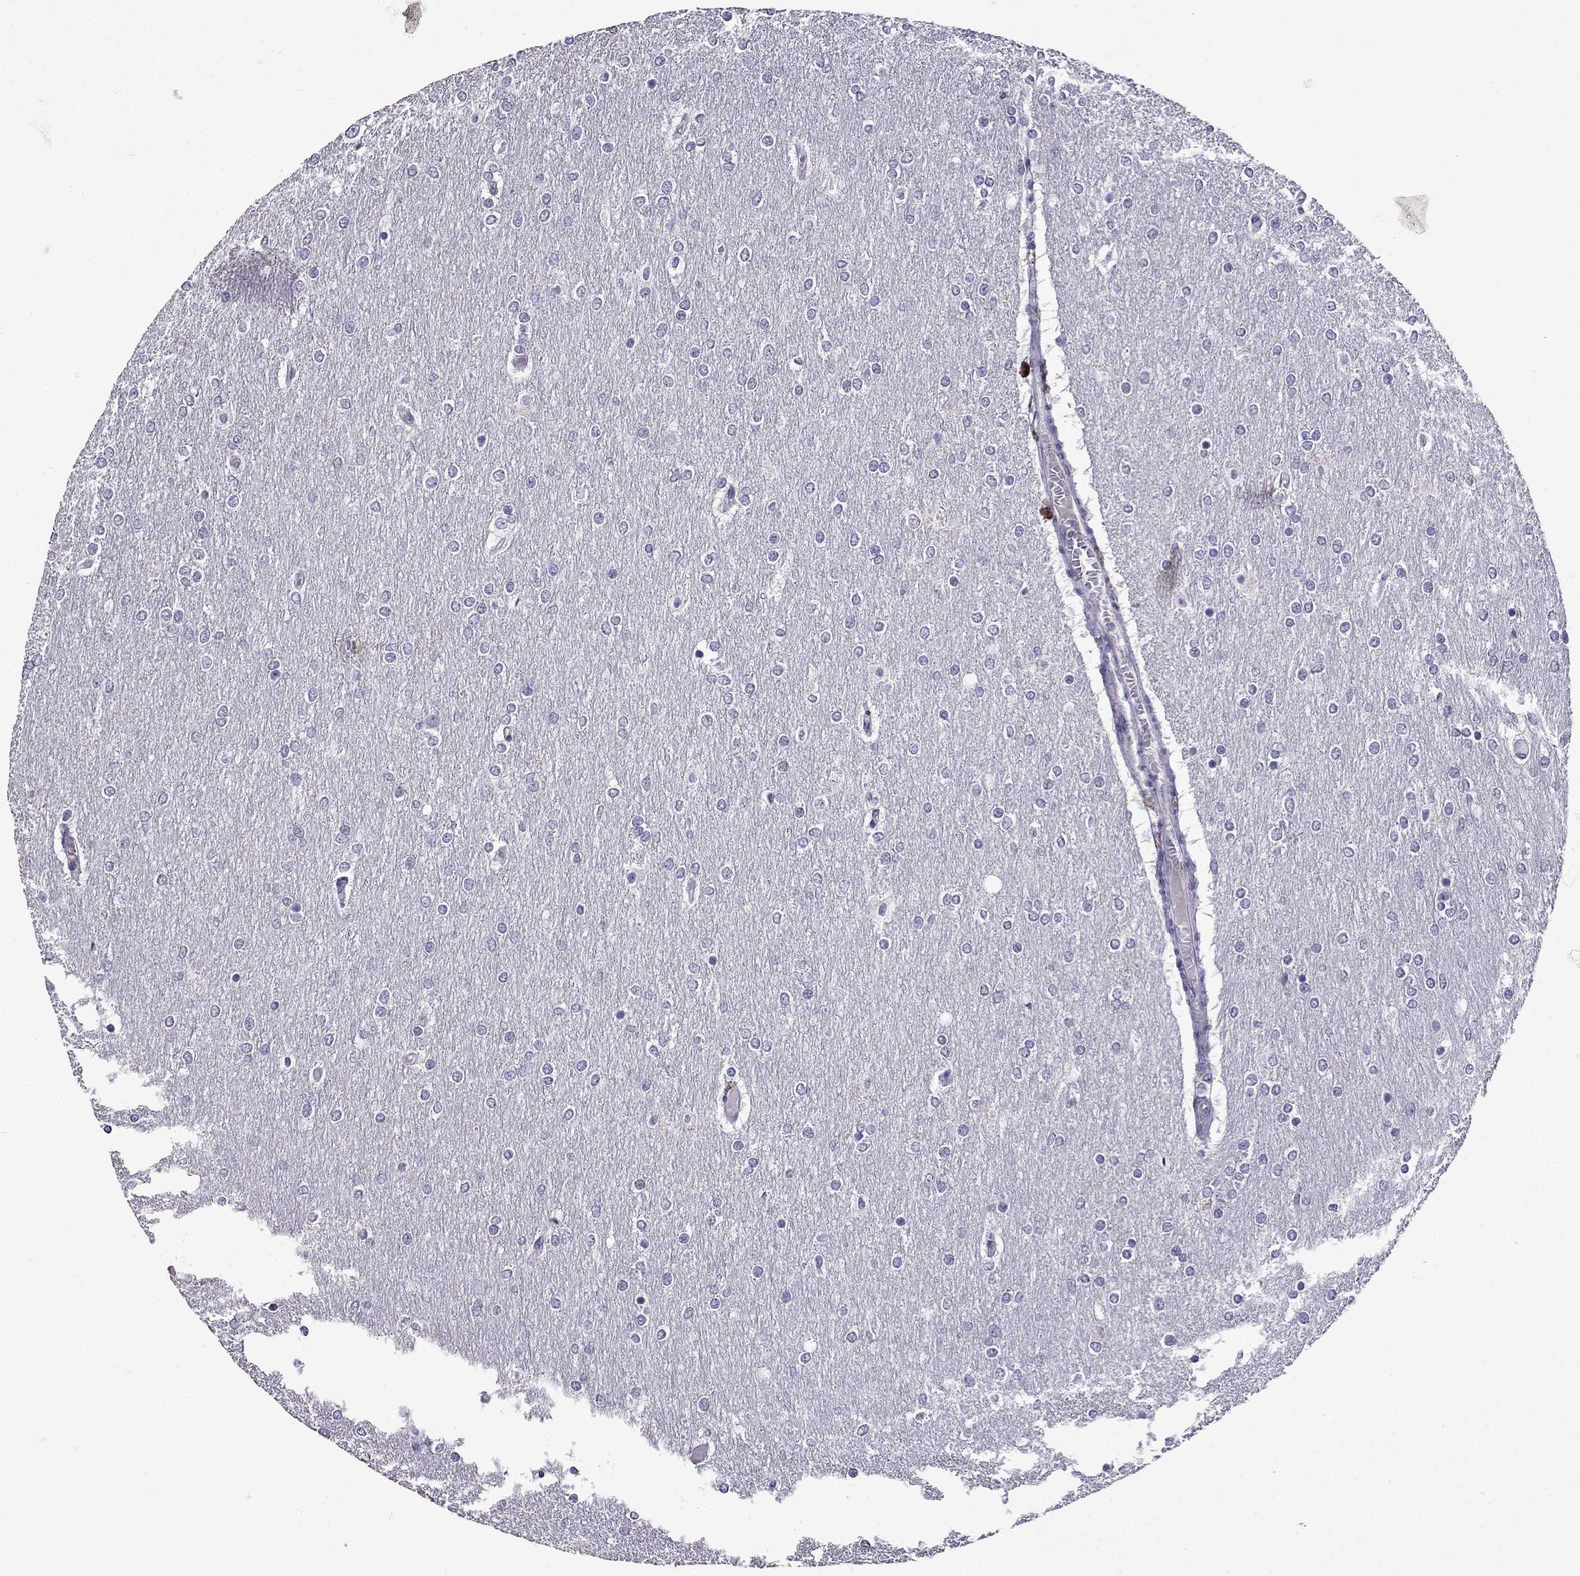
{"staining": {"intensity": "negative", "quantity": "none", "location": "none"}, "tissue": "glioma", "cell_type": "Tumor cells", "image_type": "cancer", "snomed": [{"axis": "morphology", "description": "Glioma, malignant, High grade"}, {"axis": "topography", "description": "Brain"}], "caption": "The histopathology image exhibits no staining of tumor cells in malignant glioma (high-grade).", "gene": "TTN", "patient": {"sex": "female", "age": 61}}